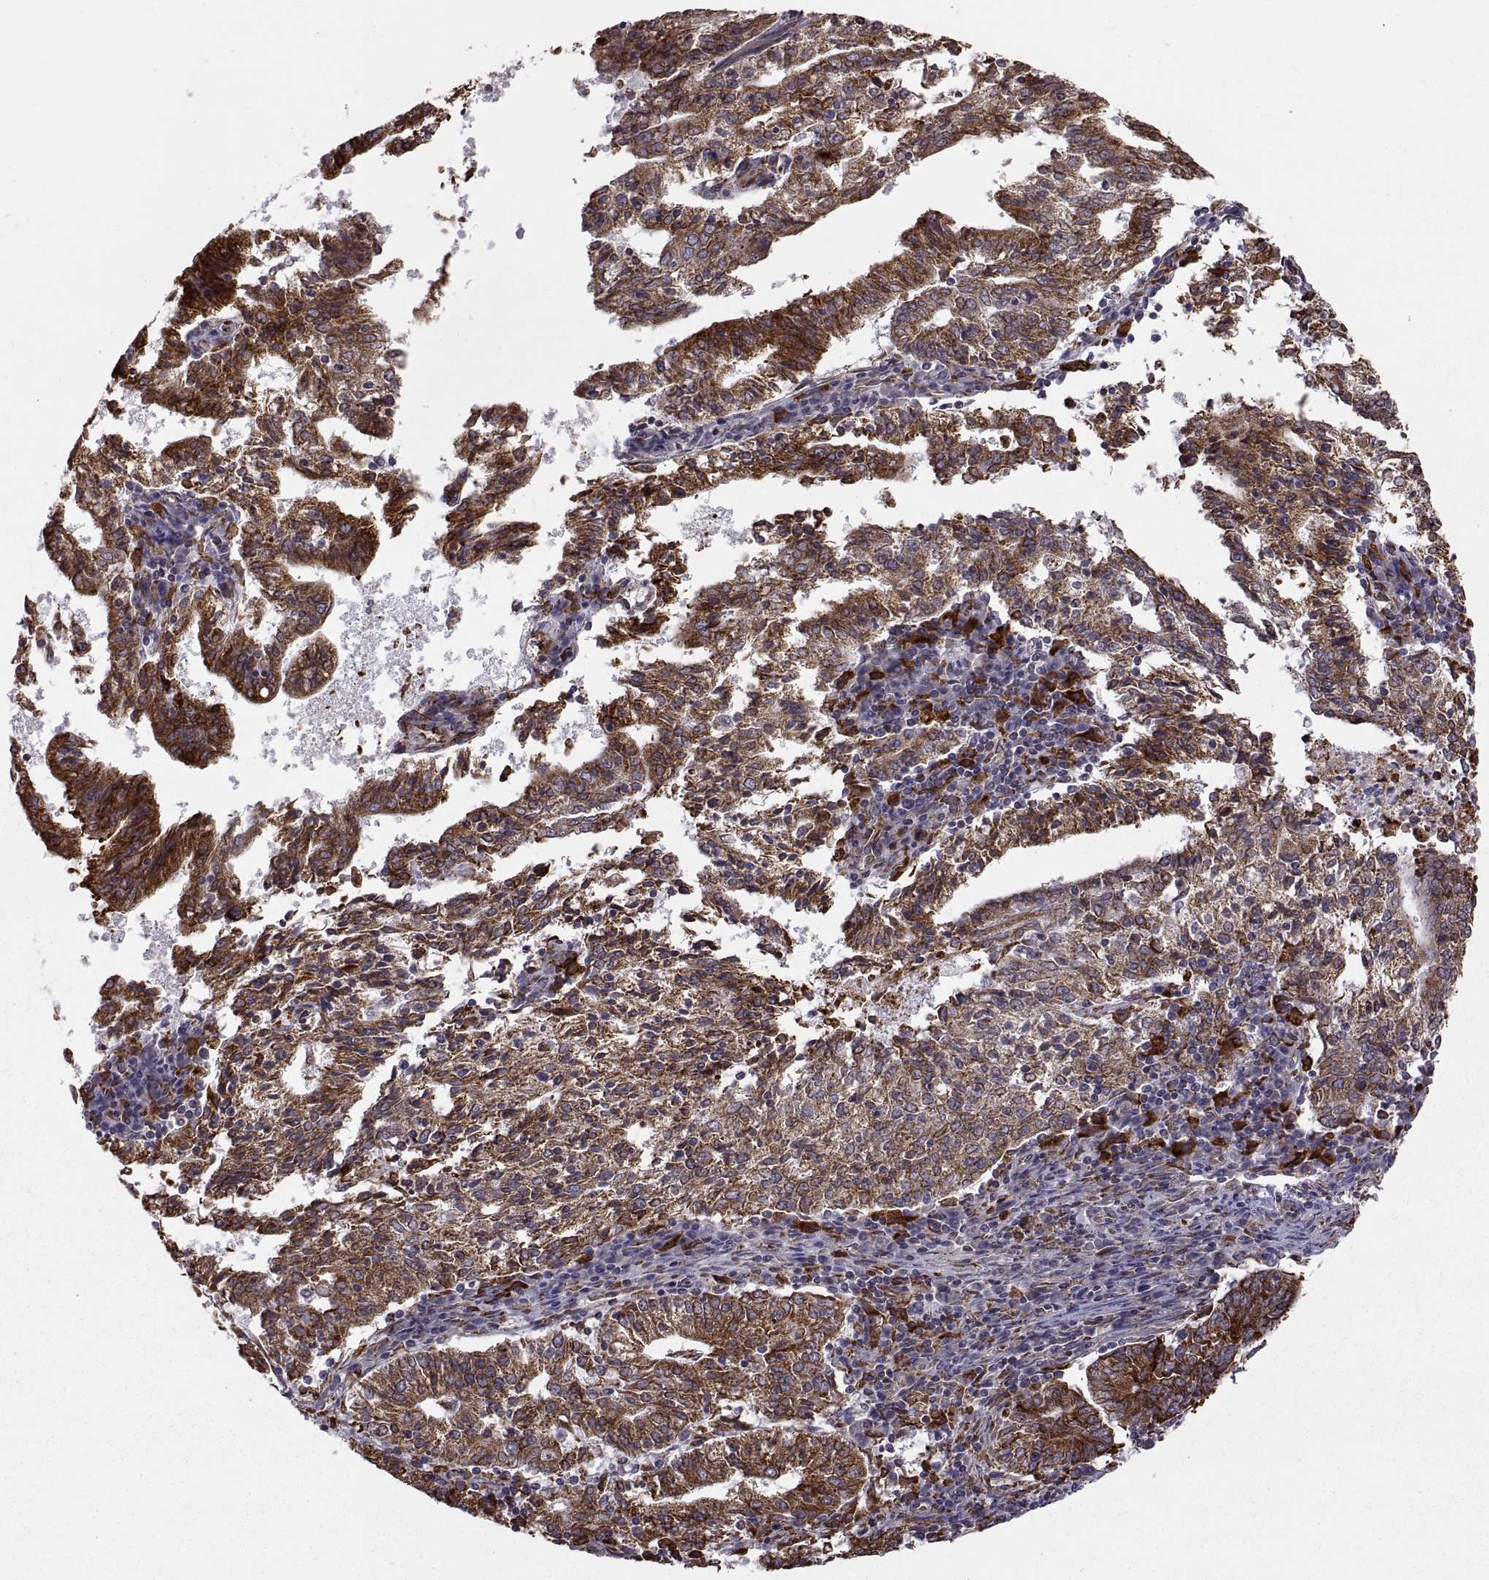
{"staining": {"intensity": "strong", "quantity": ">75%", "location": "cytoplasmic/membranous"}, "tissue": "endometrial cancer", "cell_type": "Tumor cells", "image_type": "cancer", "snomed": [{"axis": "morphology", "description": "Adenocarcinoma, NOS"}, {"axis": "topography", "description": "Endometrium"}], "caption": "Endometrial cancer (adenocarcinoma) was stained to show a protein in brown. There is high levels of strong cytoplasmic/membranous expression in about >75% of tumor cells. (Stains: DAB in brown, nuclei in blue, Microscopy: brightfield microscopy at high magnification).", "gene": "PLEKHB2", "patient": {"sex": "female", "age": 82}}